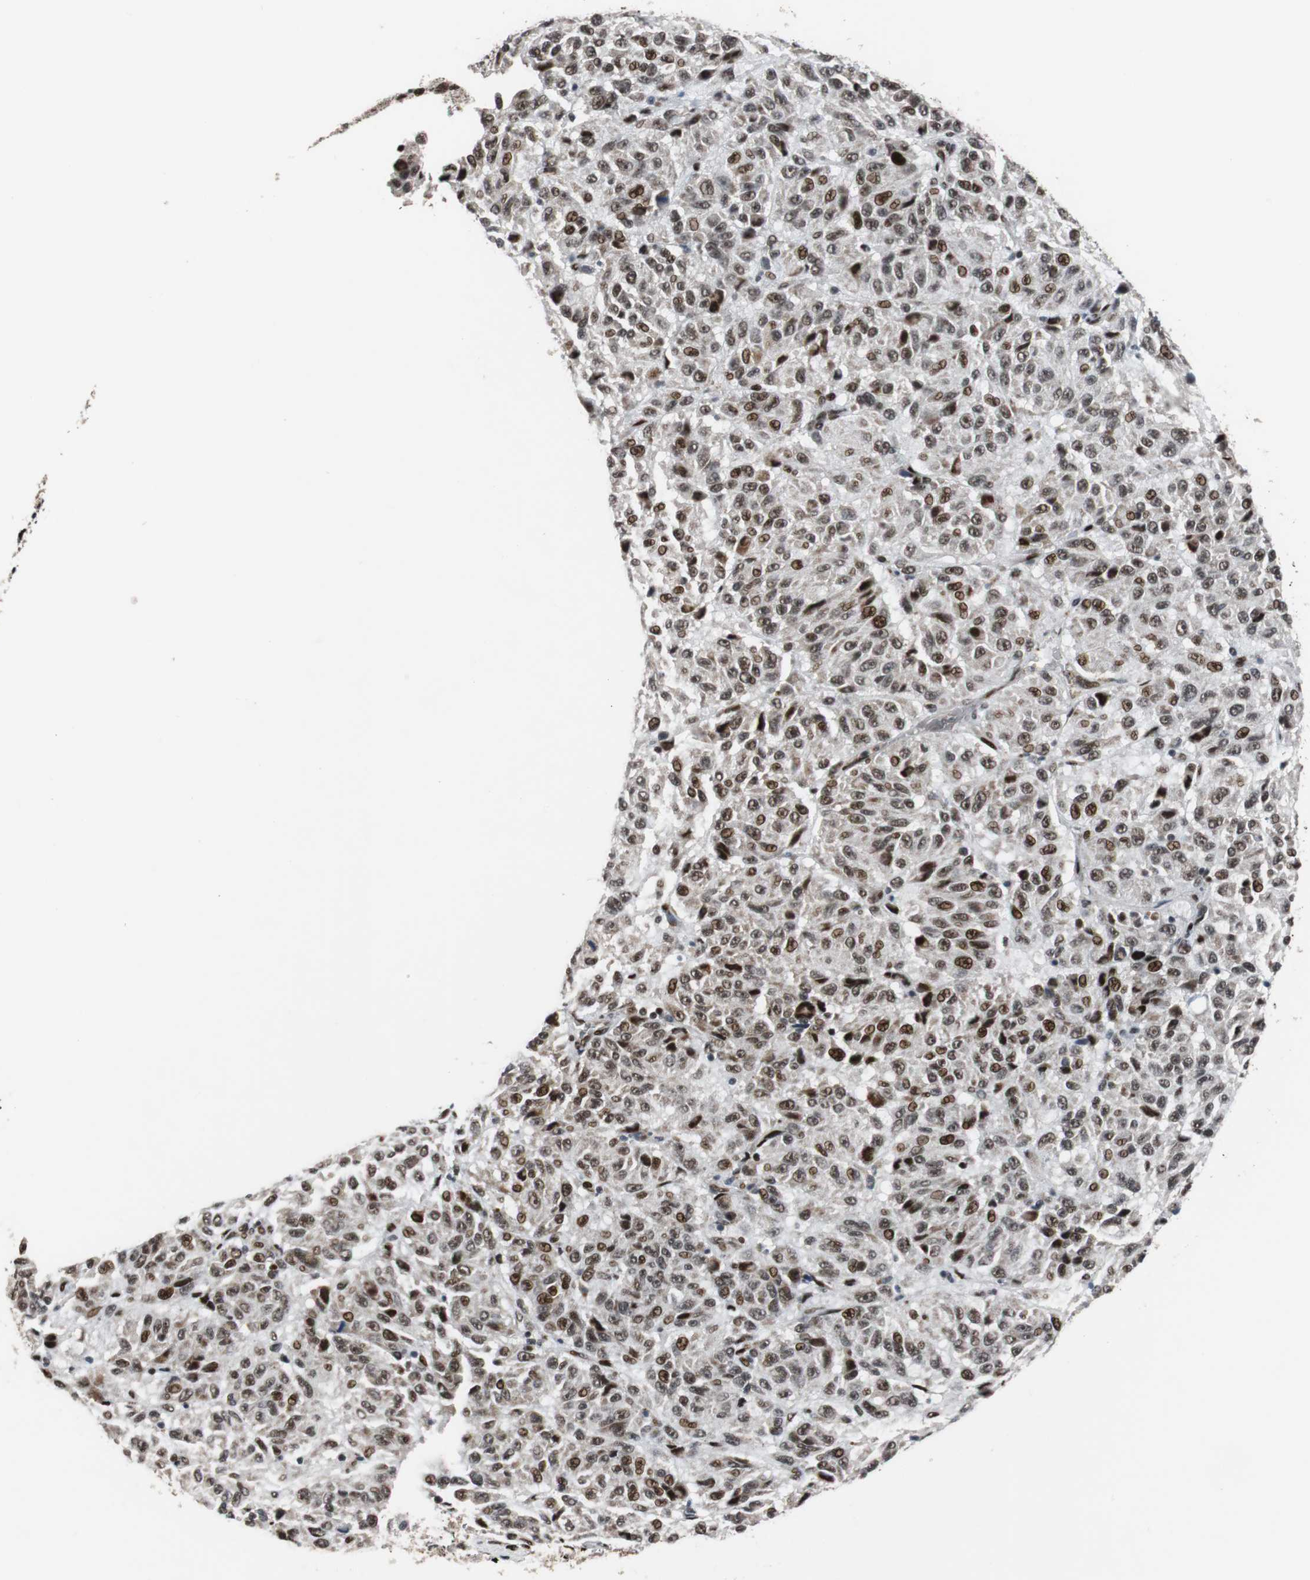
{"staining": {"intensity": "strong", "quantity": ">75%", "location": "nuclear"}, "tissue": "melanoma", "cell_type": "Tumor cells", "image_type": "cancer", "snomed": [{"axis": "morphology", "description": "Malignant melanoma, Metastatic site"}, {"axis": "topography", "description": "Lung"}], "caption": "The immunohistochemical stain shows strong nuclear positivity in tumor cells of melanoma tissue.", "gene": "NBL1", "patient": {"sex": "male", "age": 64}}